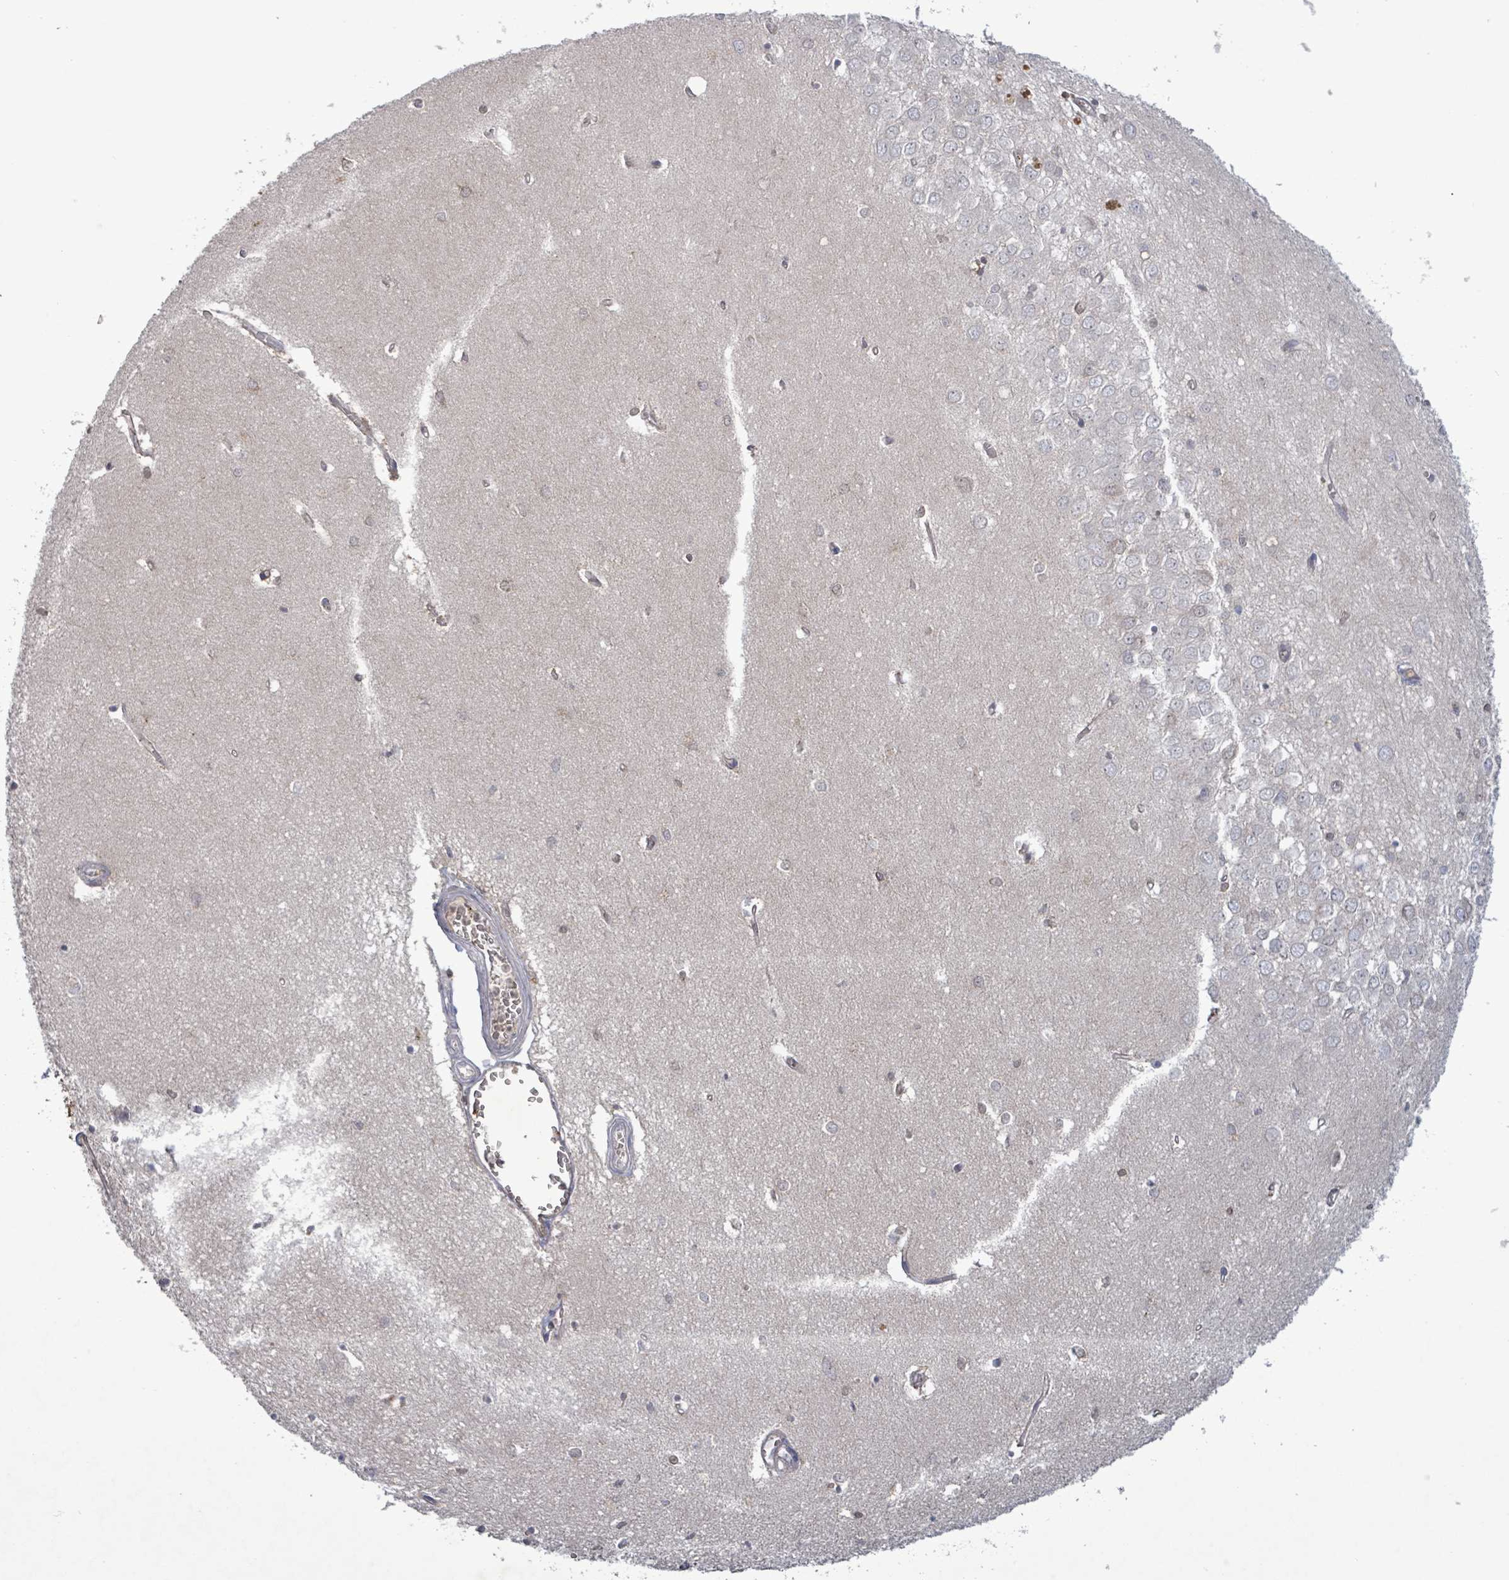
{"staining": {"intensity": "negative", "quantity": "none", "location": "none"}, "tissue": "hippocampus", "cell_type": "Glial cells", "image_type": "normal", "snomed": [{"axis": "morphology", "description": "Normal tissue, NOS"}, {"axis": "topography", "description": "Hippocampus"}], "caption": "Protein analysis of unremarkable hippocampus reveals no significant positivity in glial cells. (Brightfield microscopy of DAB immunohistochemistry at high magnification).", "gene": "GRM8", "patient": {"sex": "female", "age": 64}}